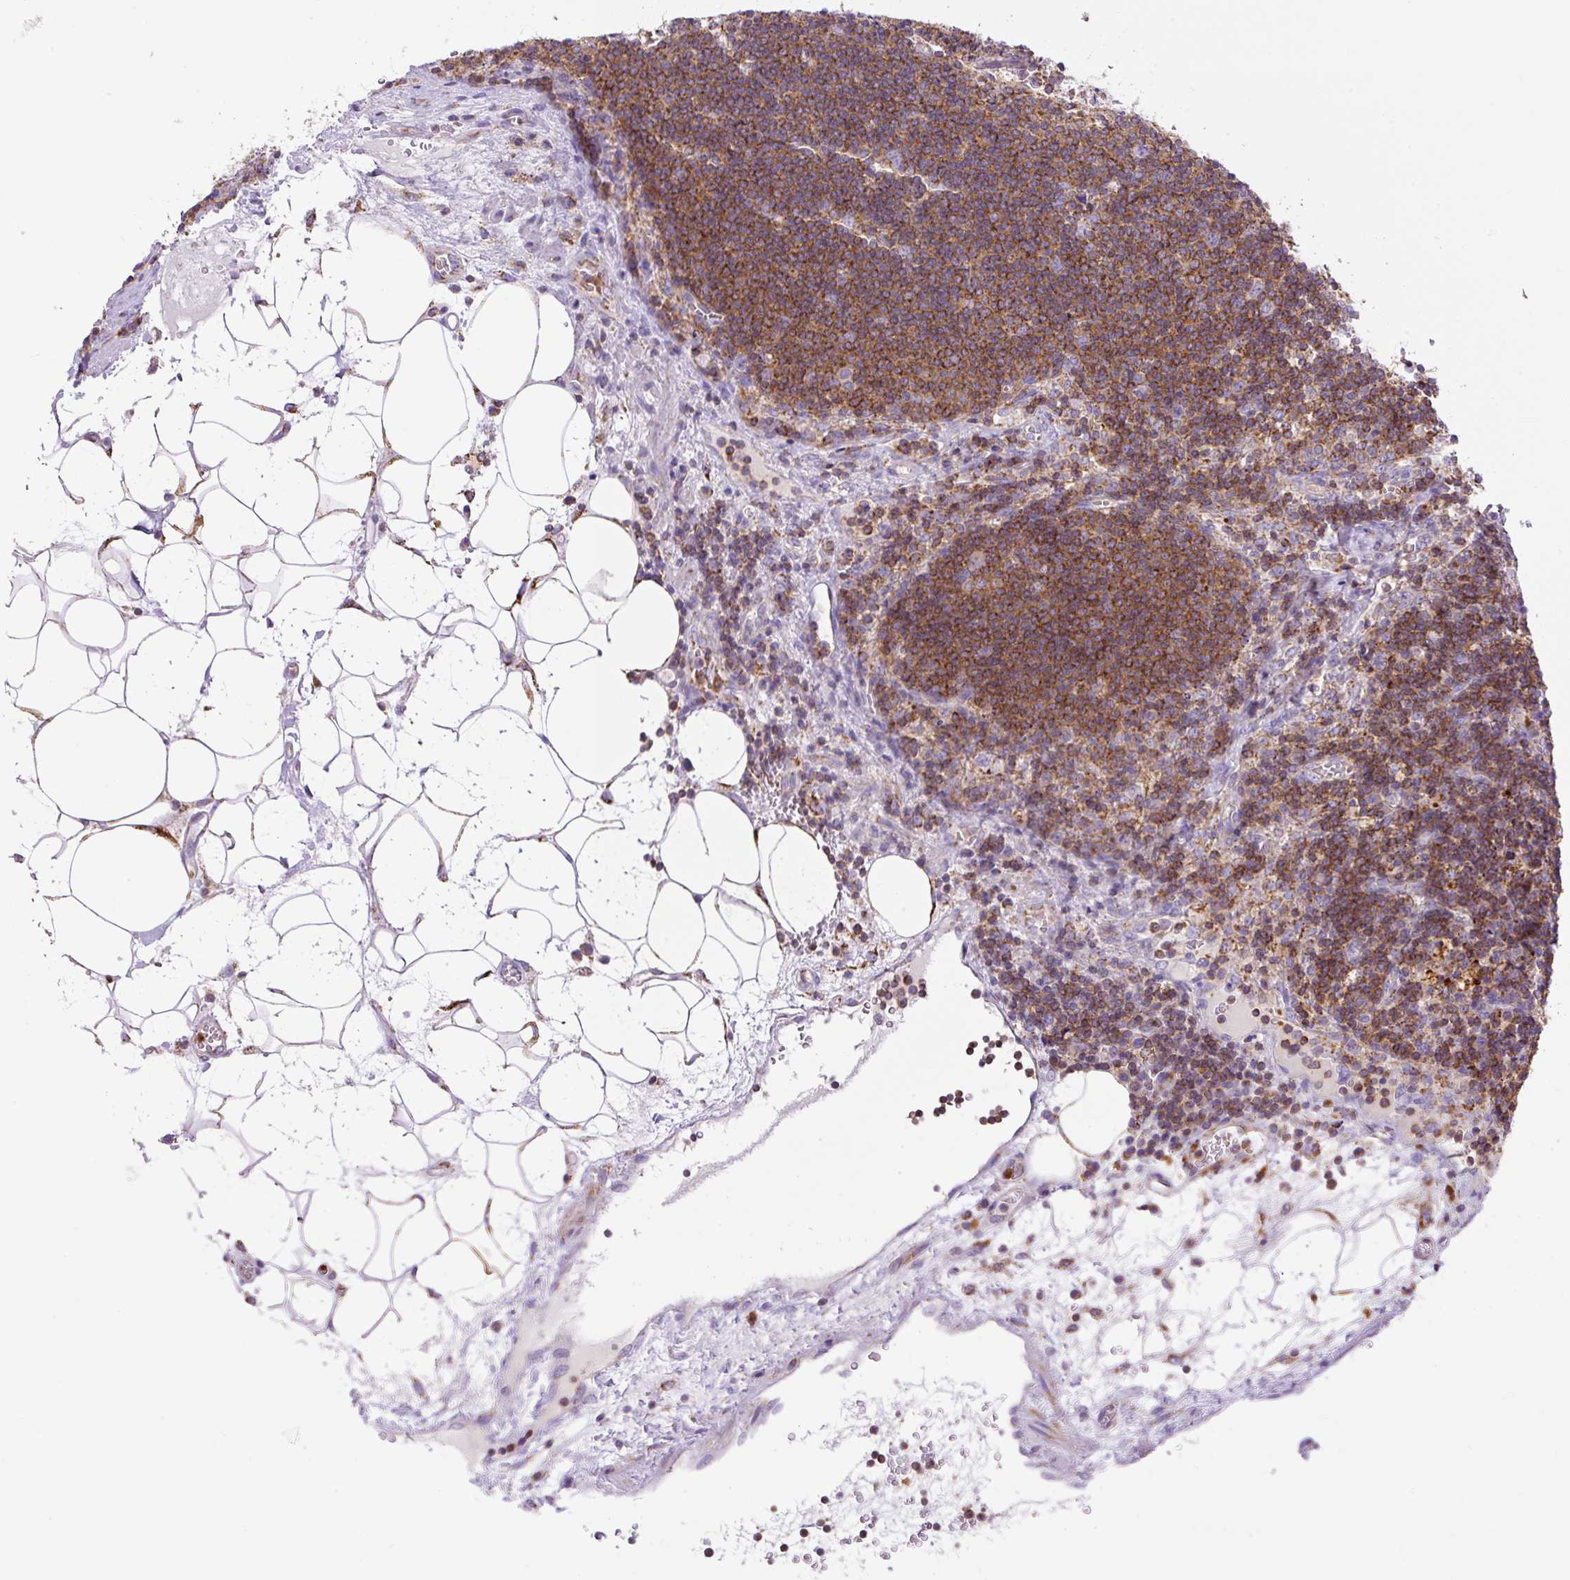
{"staining": {"intensity": "negative", "quantity": "none", "location": "none"}, "tissue": "lymph node", "cell_type": "Germinal center cells", "image_type": "normal", "snomed": [{"axis": "morphology", "description": "Normal tissue, NOS"}, {"axis": "topography", "description": "Lymph node"}], "caption": "This is a histopathology image of immunohistochemistry (IHC) staining of benign lymph node, which shows no expression in germinal center cells. (DAB immunohistochemistry (IHC), high magnification).", "gene": "NF1", "patient": {"sex": "male", "age": 58}}